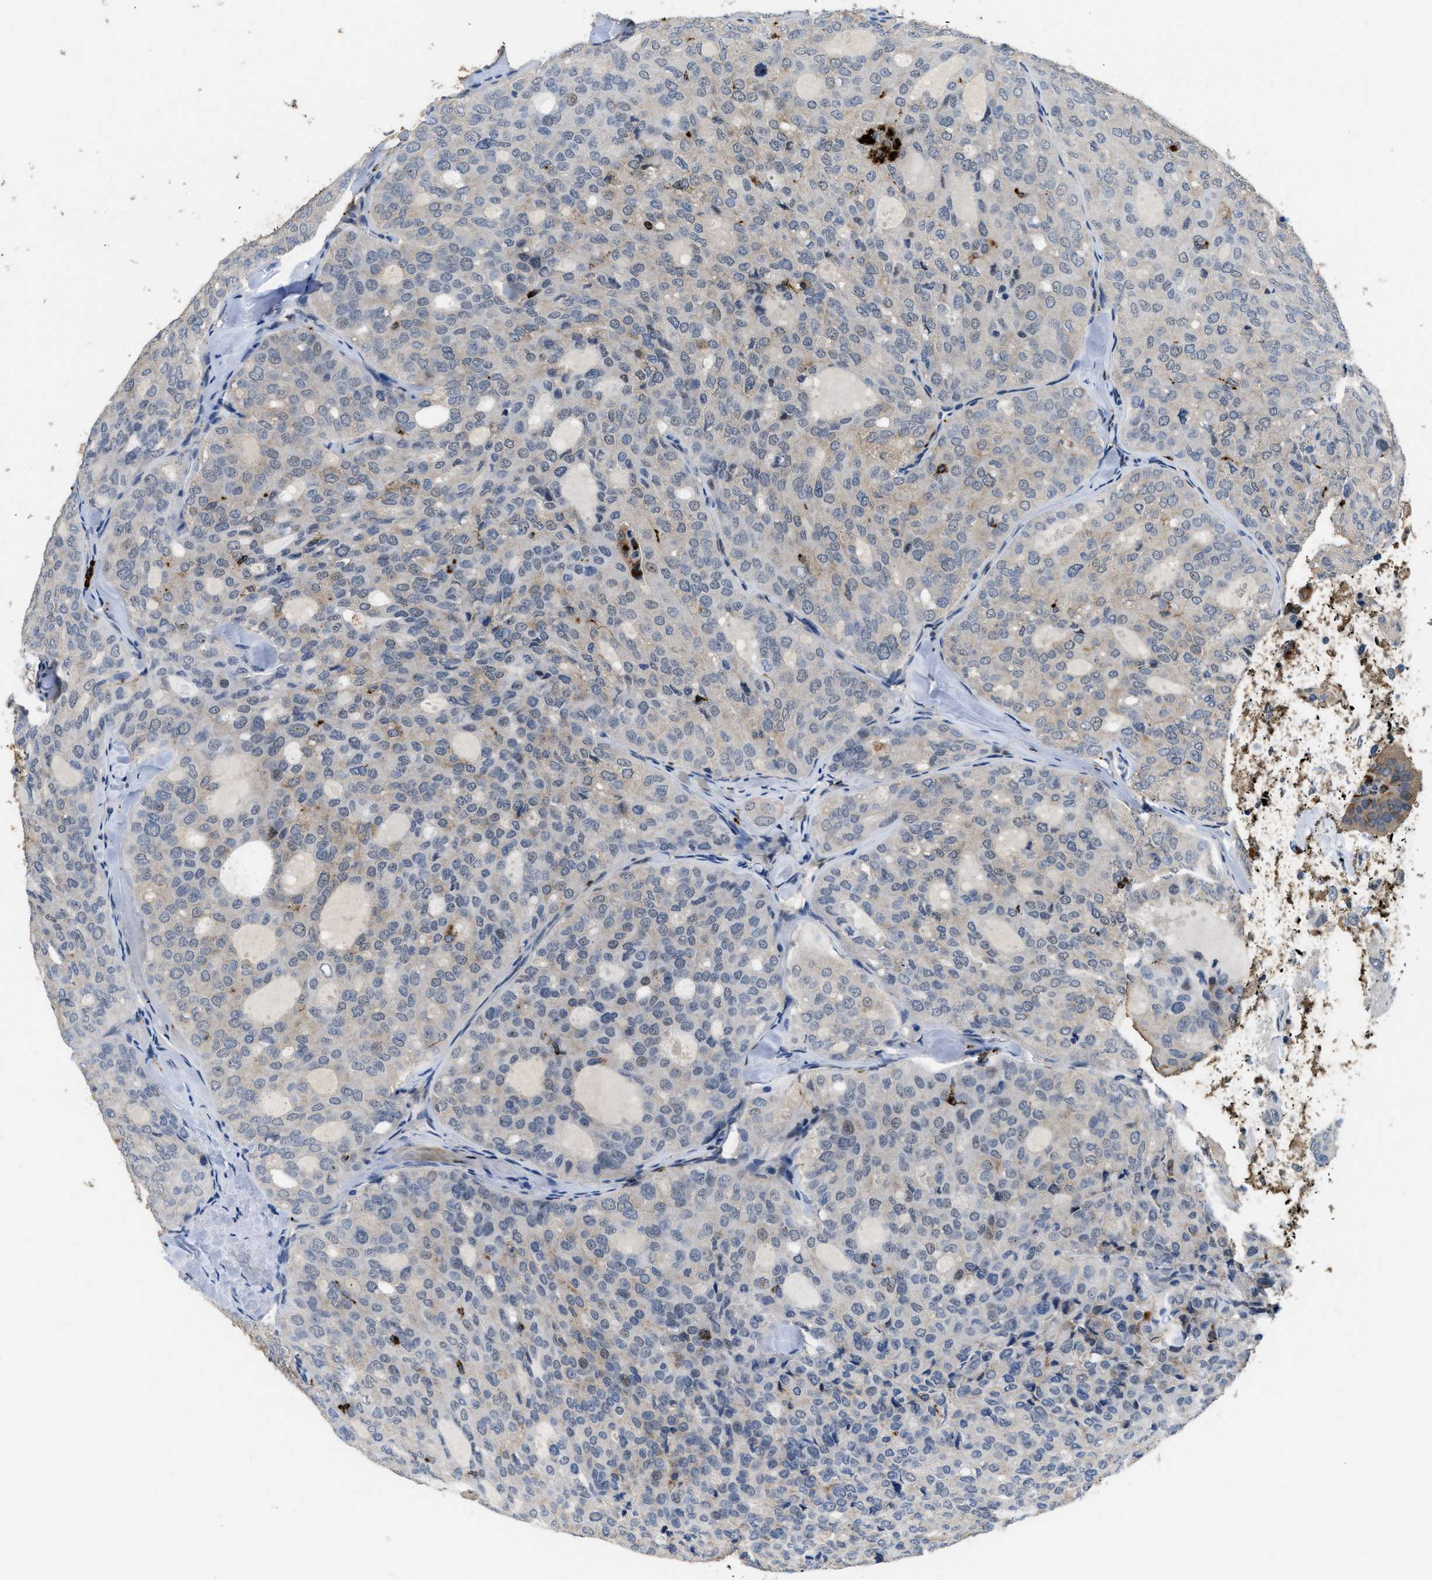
{"staining": {"intensity": "weak", "quantity": "<25%", "location": "cytoplasmic/membranous"}, "tissue": "thyroid cancer", "cell_type": "Tumor cells", "image_type": "cancer", "snomed": [{"axis": "morphology", "description": "Follicular adenoma carcinoma, NOS"}, {"axis": "topography", "description": "Thyroid gland"}], "caption": "Immunohistochemical staining of human thyroid follicular adenoma carcinoma reveals no significant staining in tumor cells. (Stains: DAB (3,3'-diaminobenzidine) immunohistochemistry with hematoxylin counter stain, Microscopy: brightfield microscopy at high magnification).", "gene": "BMPR2", "patient": {"sex": "male", "age": 75}}